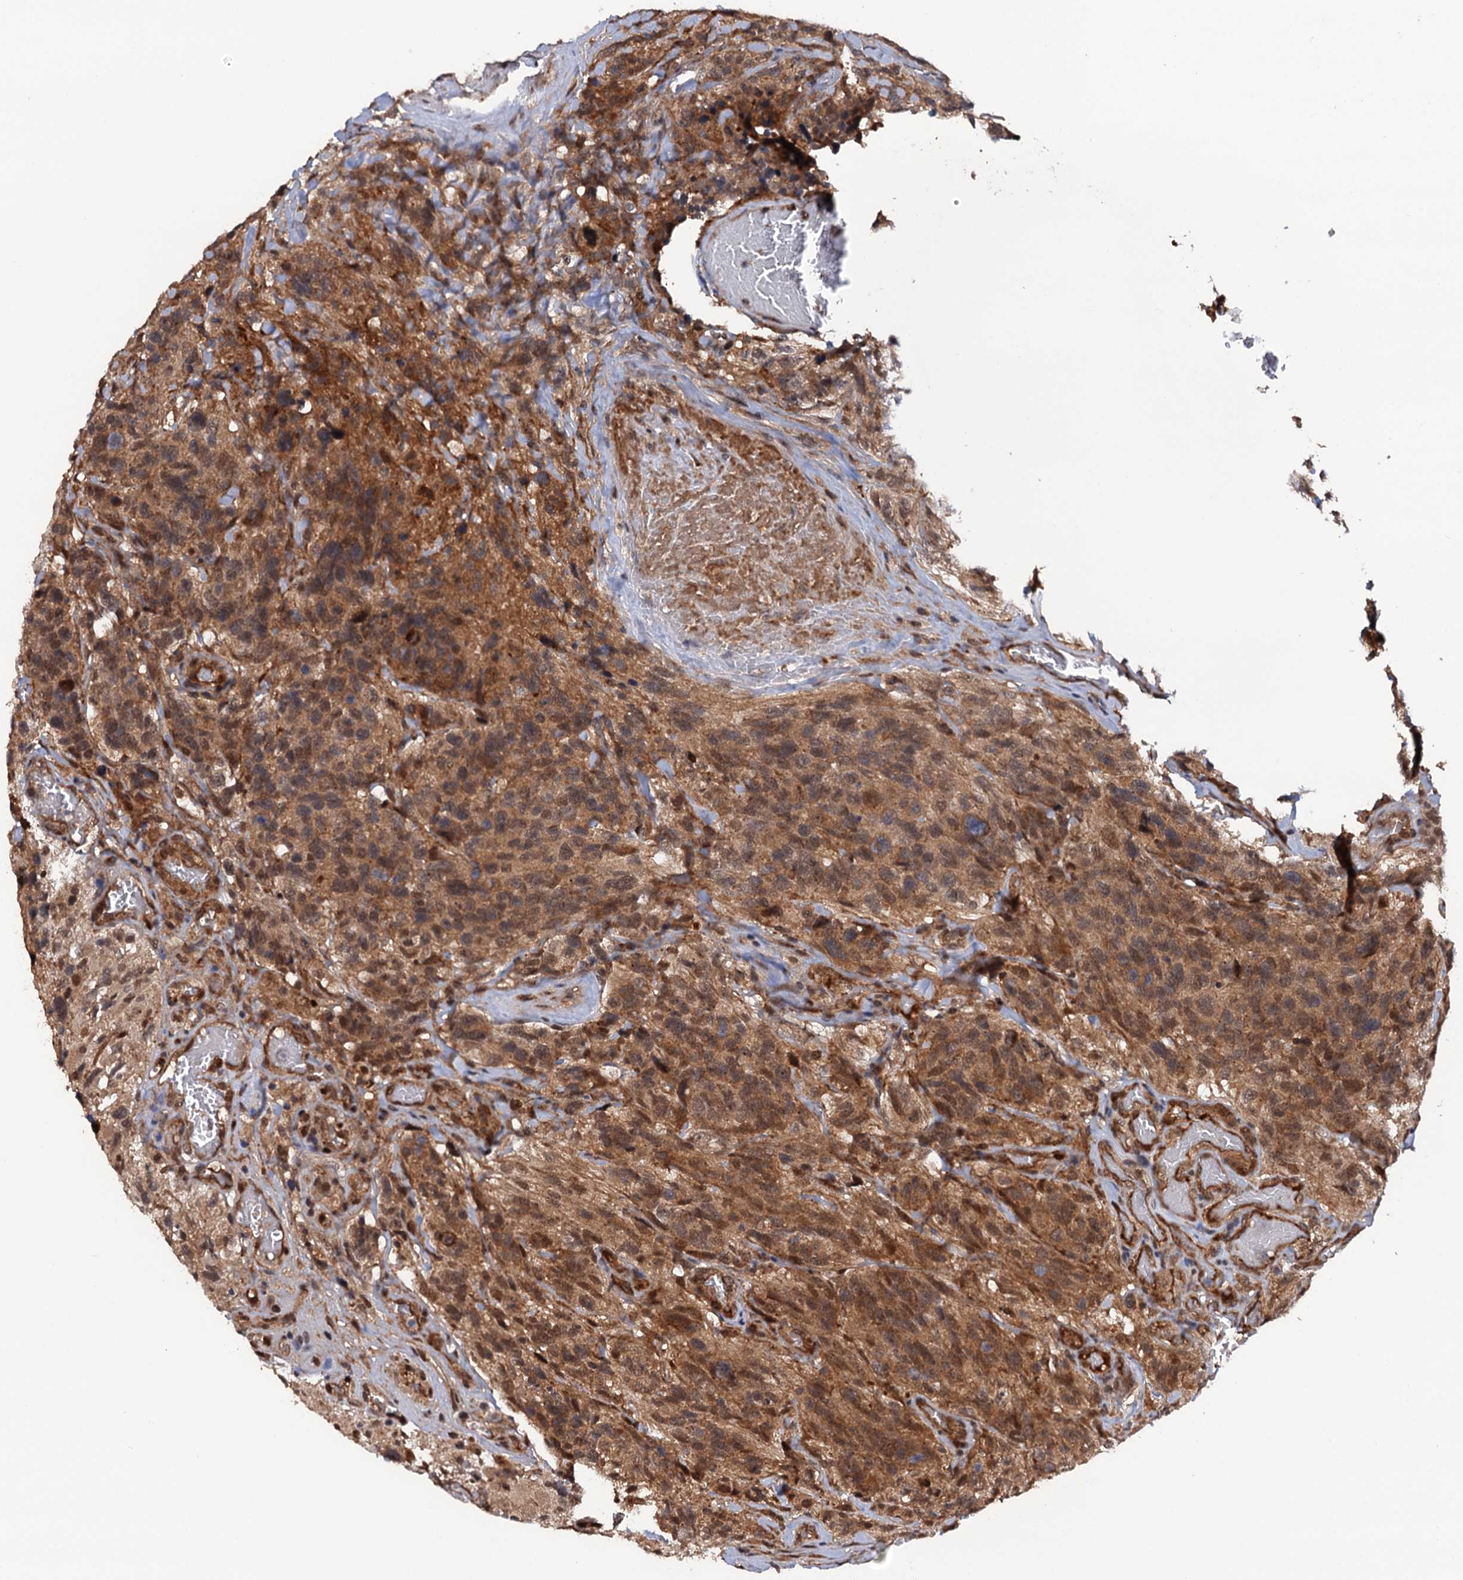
{"staining": {"intensity": "moderate", "quantity": ">75%", "location": "cytoplasmic/membranous"}, "tissue": "glioma", "cell_type": "Tumor cells", "image_type": "cancer", "snomed": [{"axis": "morphology", "description": "Glioma, malignant, High grade"}, {"axis": "topography", "description": "Brain"}], "caption": "Glioma tissue displays moderate cytoplasmic/membranous staining in about >75% of tumor cells", "gene": "CDC23", "patient": {"sex": "male", "age": 69}}